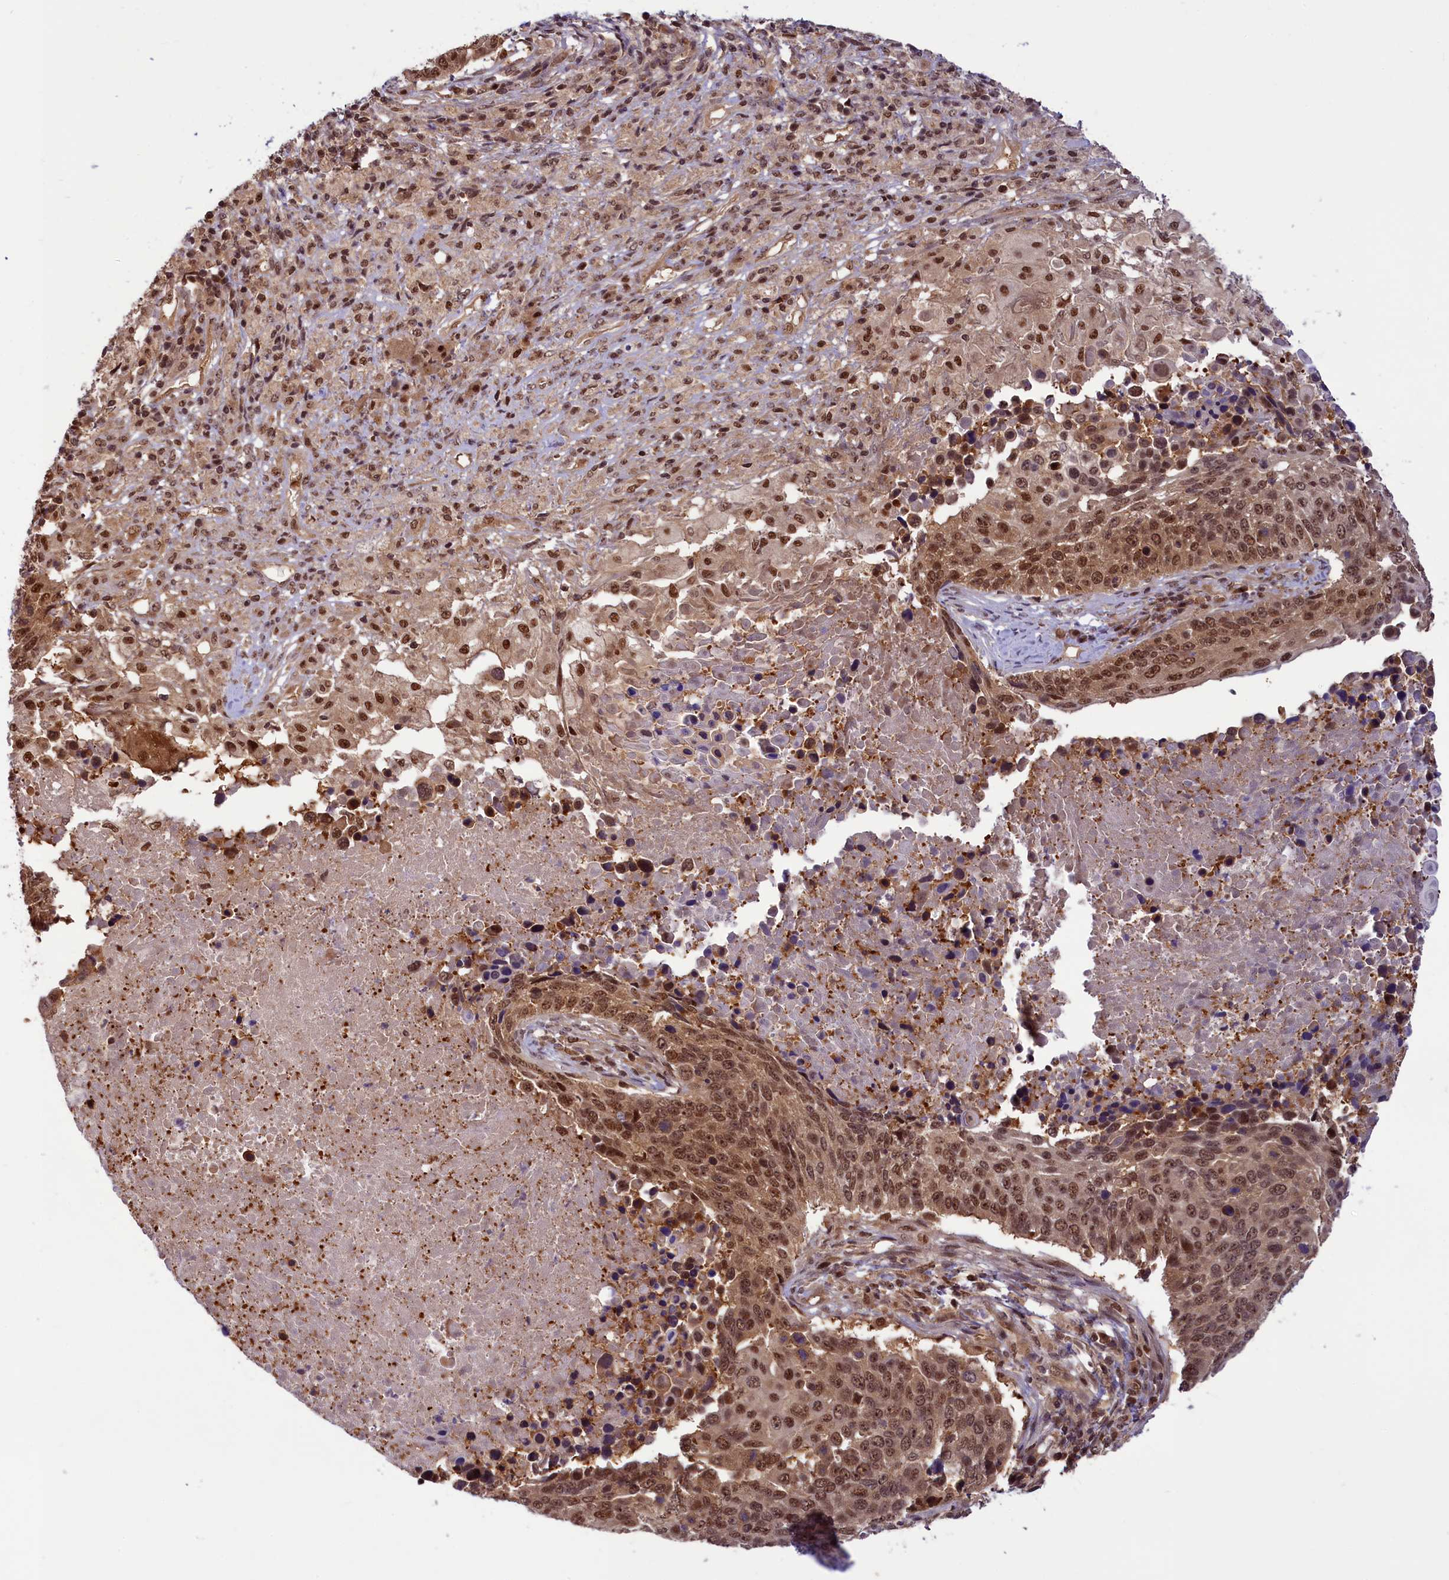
{"staining": {"intensity": "moderate", "quantity": ">75%", "location": "cytoplasmic/membranous,nuclear"}, "tissue": "lung cancer", "cell_type": "Tumor cells", "image_type": "cancer", "snomed": [{"axis": "morphology", "description": "Normal tissue, NOS"}, {"axis": "morphology", "description": "Squamous cell carcinoma, NOS"}, {"axis": "topography", "description": "Lymph node"}, {"axis": "topography", "description": "Lung"}], "caption": "The image shows immunohistochemical staining of lung cancer. There is moderate cytoplasmic/membranous and nuclear staining is appreciated in about >75% of tumor cells.", "gene": "SLC7A6OS", "patient": {"sex": "male", "age": 66}}